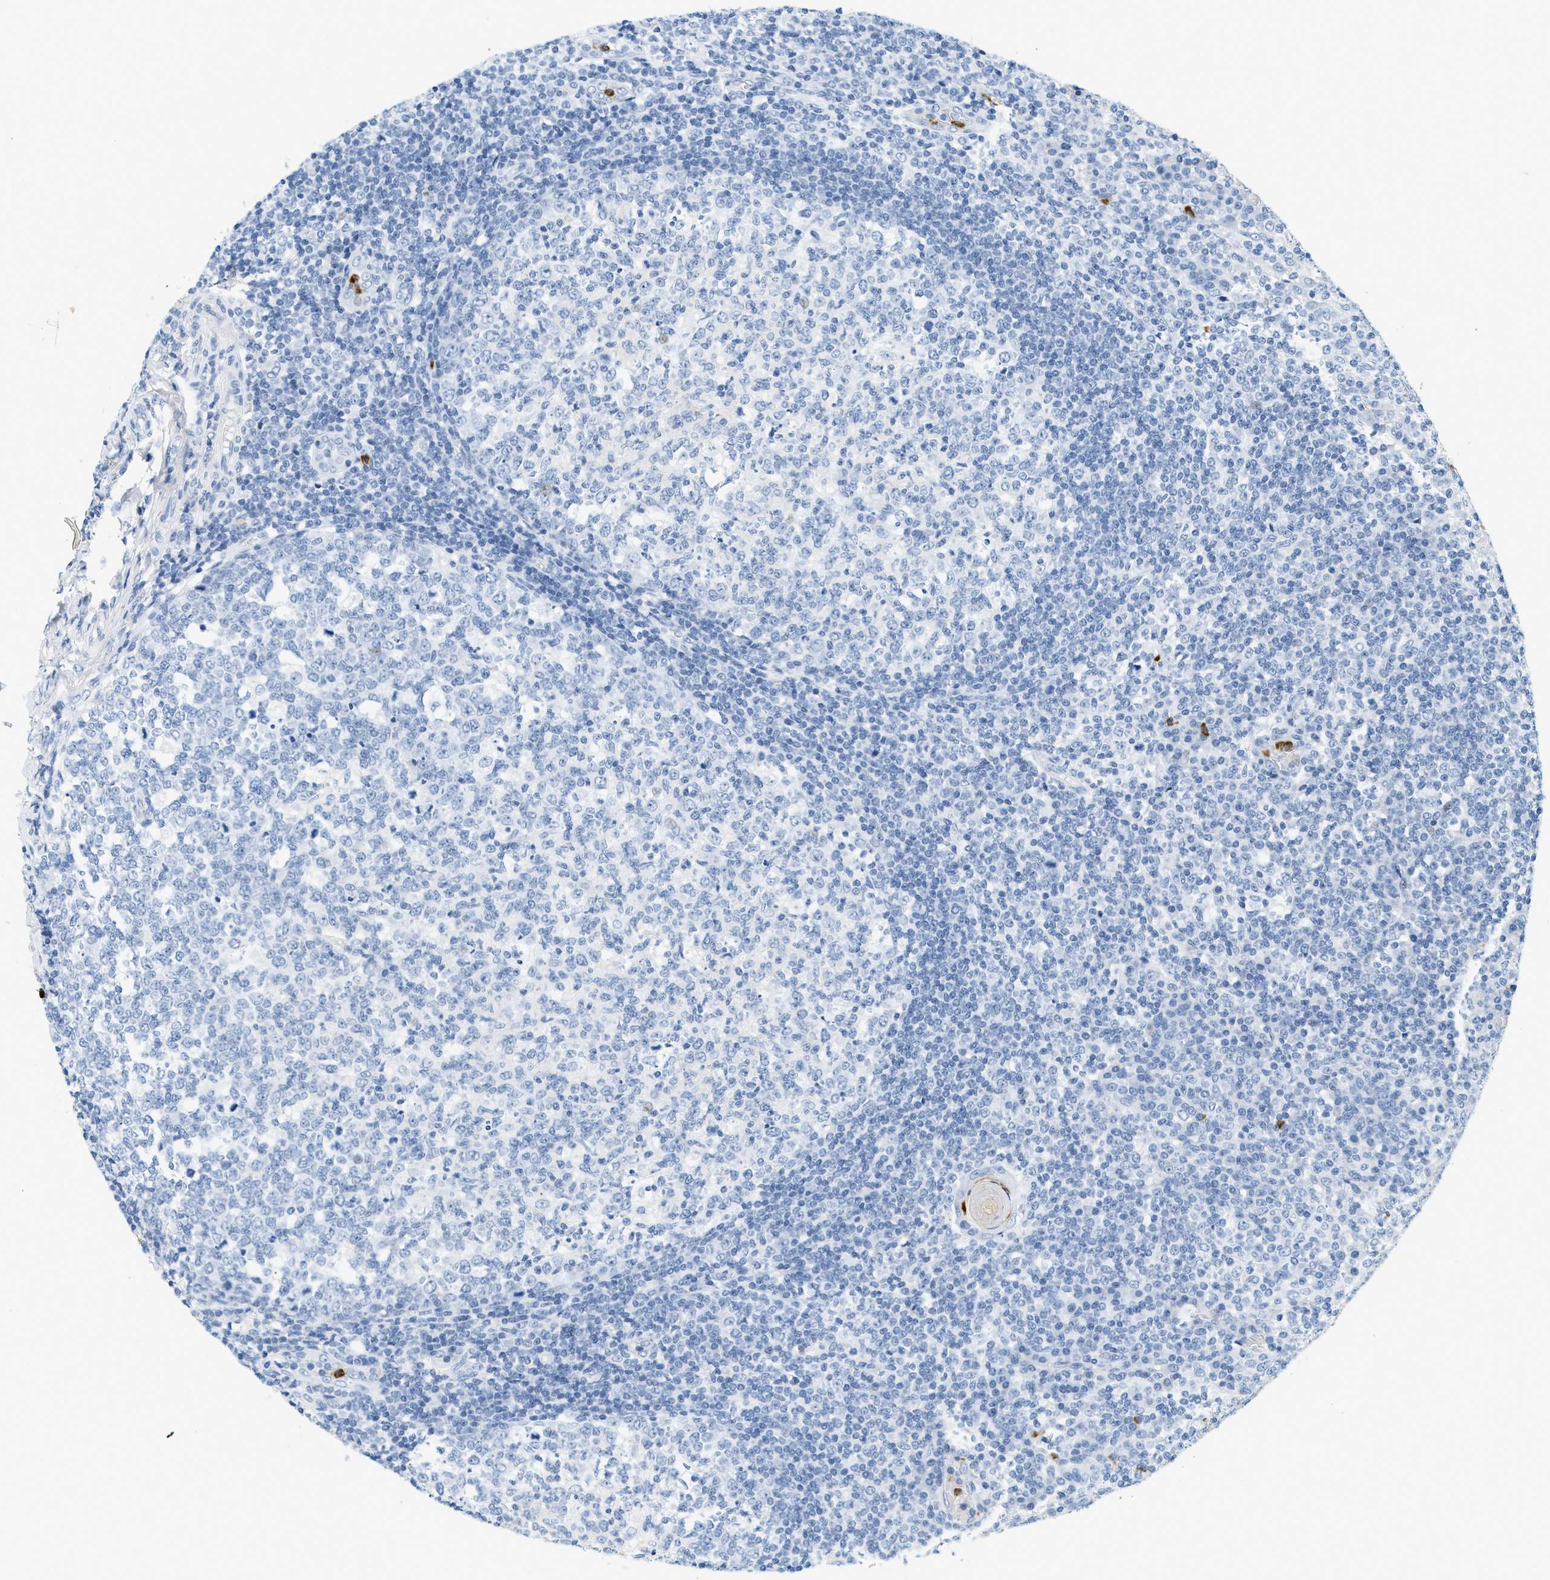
{"staining": {"intensity": "negative", "quantity": "none", "location": "none"}, "tissue": "tonsil", "cell_type": "Germinal center cells", "image_type": "normal", "snomed": [{"axis": "morphology", "description": "Normal tissue, NOS"}, {"axis": "topography", "description": "Tonsil"}], "caption": "Tonsil stained for a protein using immunohistochemistry (IHC) displays no staining germinal center cells.", "gene": "LCN2", "patient": {"sex": "female", "age": 19}}